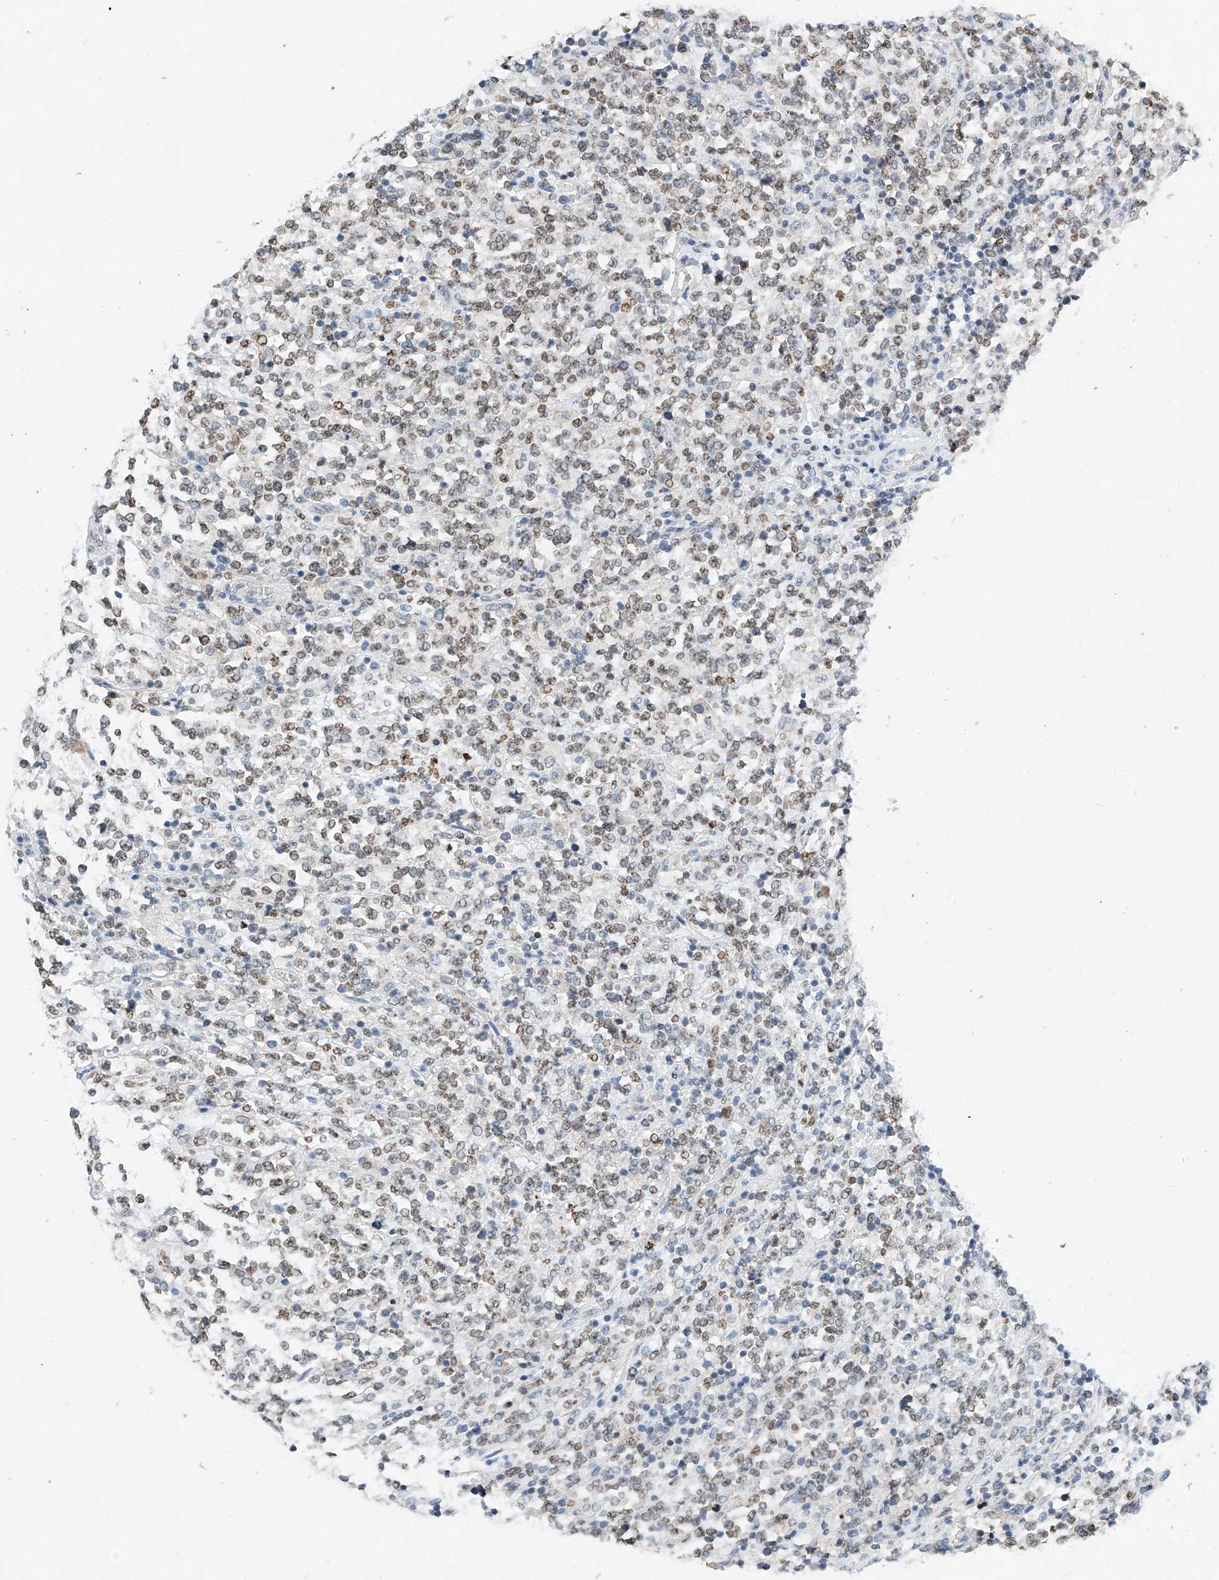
{"staining": {"intensity": "weak", "quantity": "25%-75%", "location": "nuclear"}, "tissue": "lymphoma", "cell_type": "Tumor cells", "image_type": "cancer", "snomed": [{"axis": "morphology", "description": "Malignant lymphoma, non-Hodgkin's type, High grade"}, {"axis": "topography", "description": "Soft tissue"}], "caption": "Immunohistochemical staining of human lymphoma shows weak nuclear protein expression in approximately 25%-75% of tumor cells.", "gene": "CTDP1", "patient": {"sex": "male", "age": 18}}